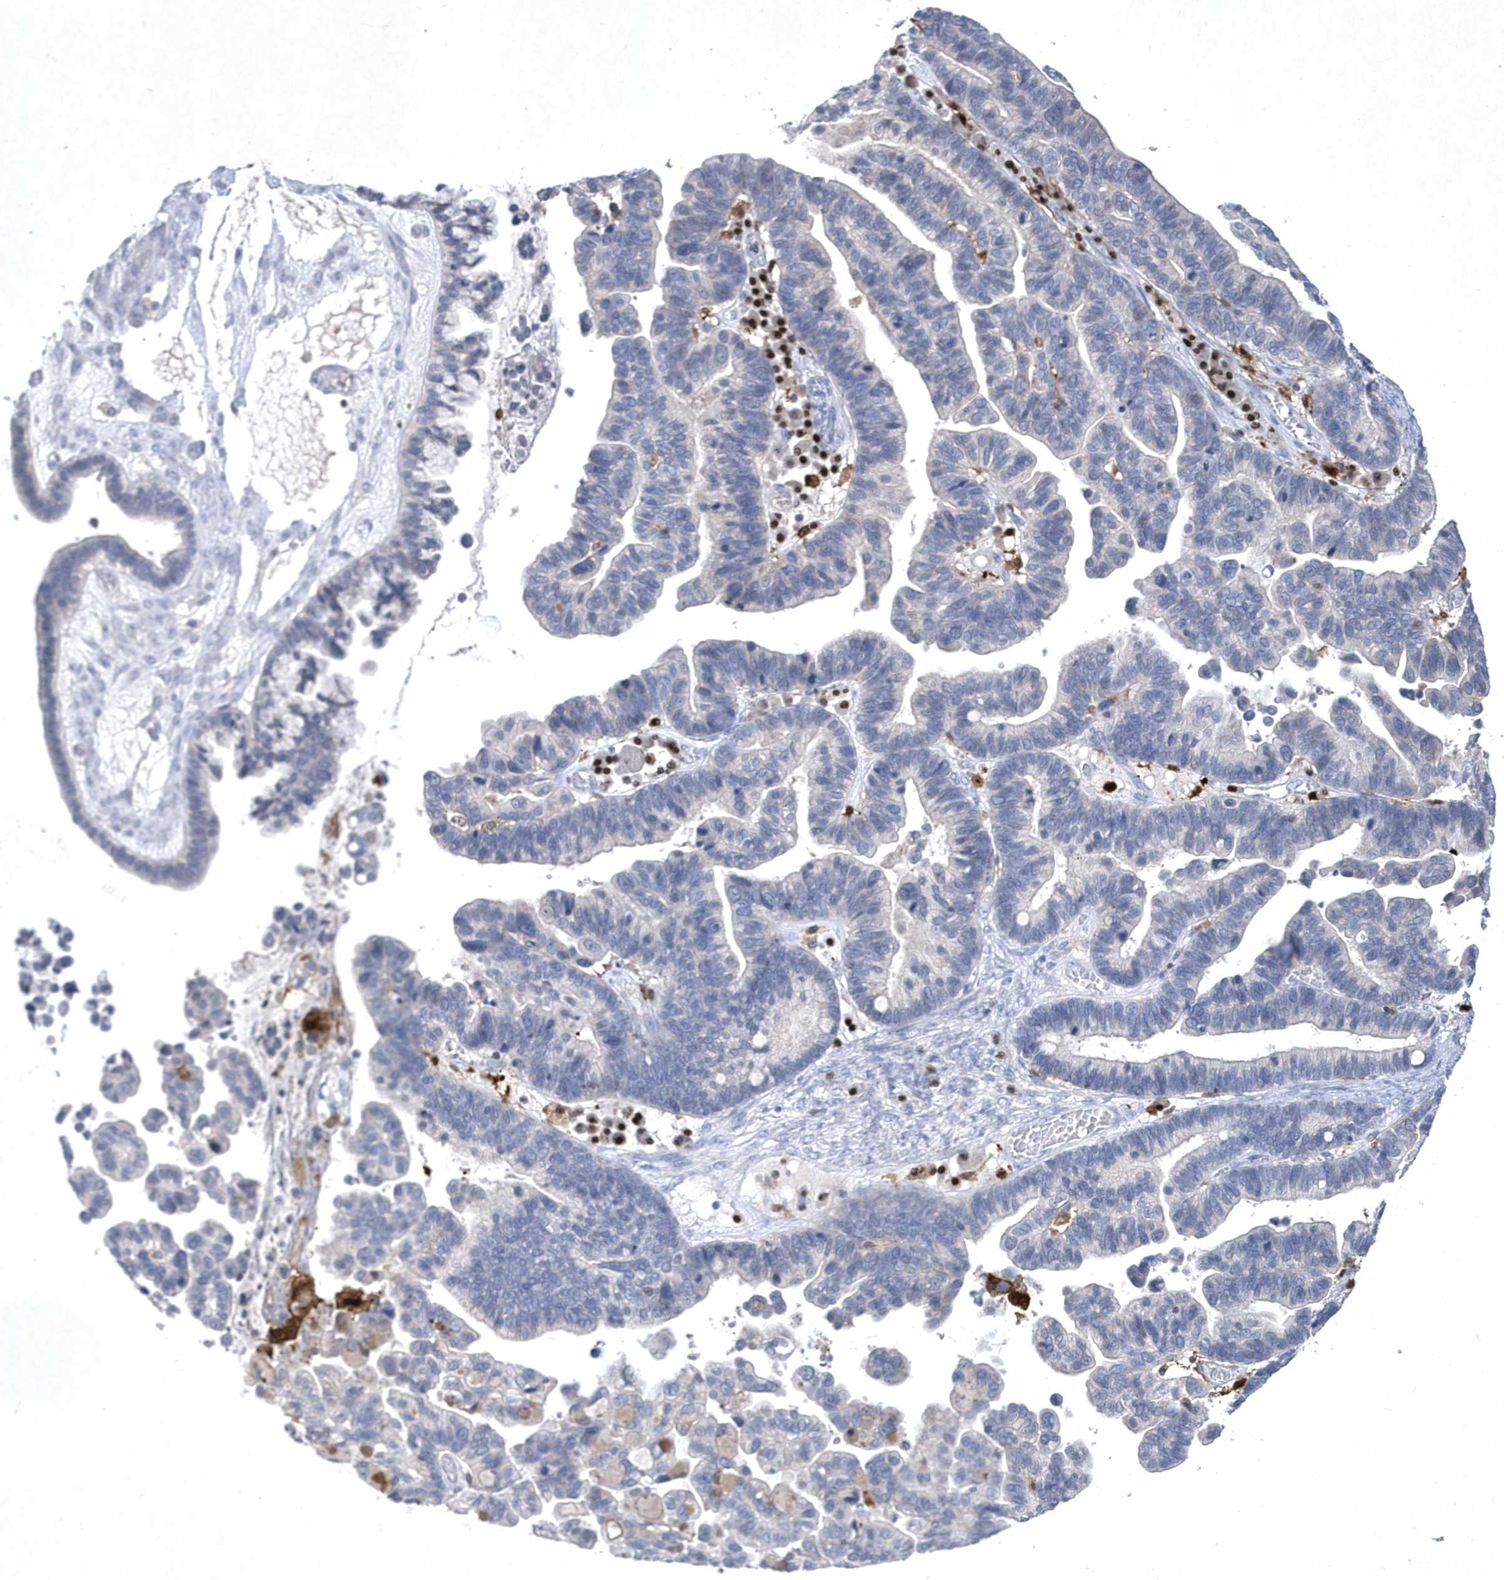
{"staining": {"intensity": "negative", "quantity": "none", "location": "none"}, "tissue": "ovarian cancer", "cell_type": "Tumor cells", "image_type": "cancer", "snomed": [{"axis": "morphology", "description": "Cystadenocarcinoma, serous, NOS"}, {"axis": "topography", "description": "Ovary"}], "caption": "IHC image of human serous cystadenocarcinoma (ovarian) stained for a protein (brown), which displays no expression in tumor cells. The staining was performed using DAB (3,3'-diaminobenzidine) to visualize the protein expression in brown, while the nuclei were stained in blue with hematoxylin (Magnification: 20x).", "gene": "BHLHA15", "patient": {"sex": "female", "age": 56}}